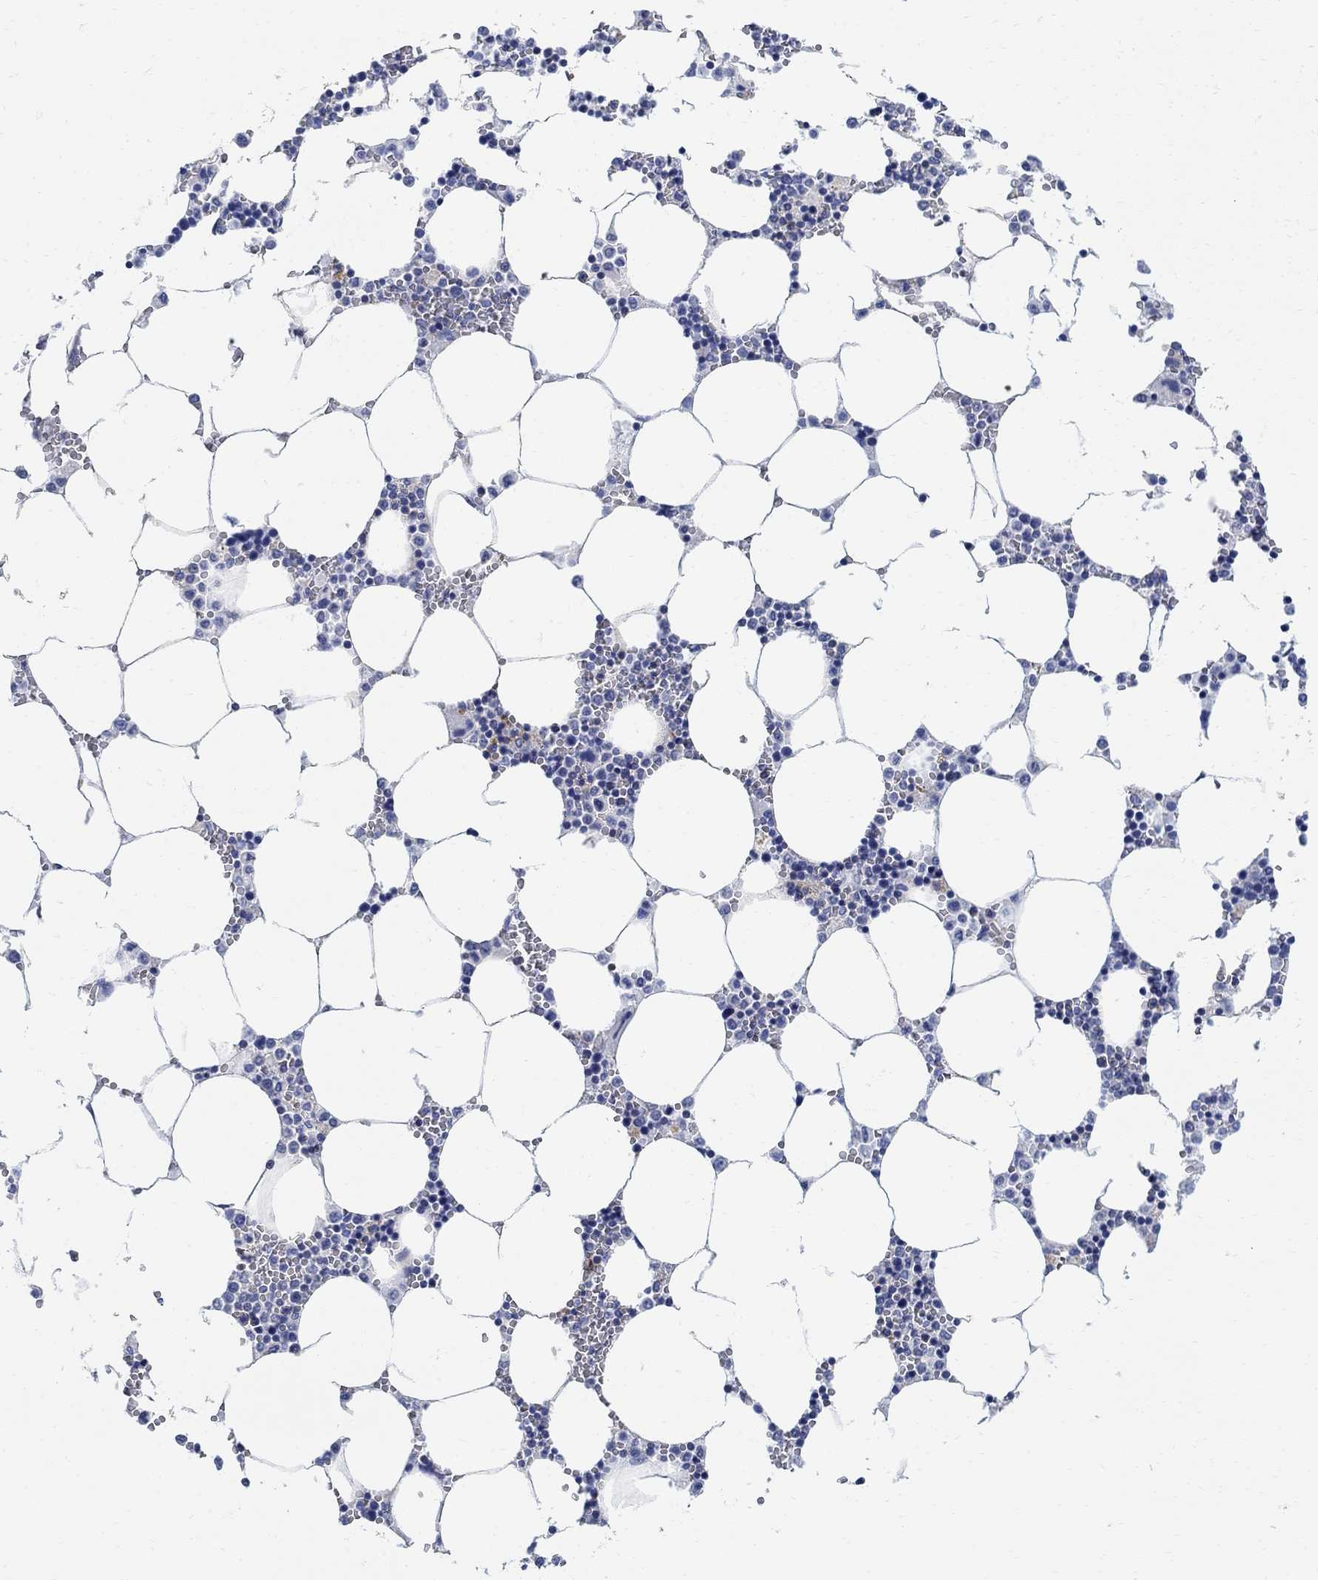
{"staining": {"intensity": "negative", "quantity": "none", "location": "none"}, "tissue": "bone marrow", "cell_type": "Hematopoietic cells", "image_type": "normal", "snomed": [{"axis": "morphology", "description": "Normal tissue, NOS"}, {"axis": "topography", "description": "Bone marrow"}], "caption": "IHC histopathology image of benign bone marrow: bone marrow stained with DAB displays no significant protein positivity in hematopoietic cells. (DAB immunohistochemistry with hematoxylin counter stain).", "gene": "PHF21B", "patient": {"sex": "female", "age": 64}}